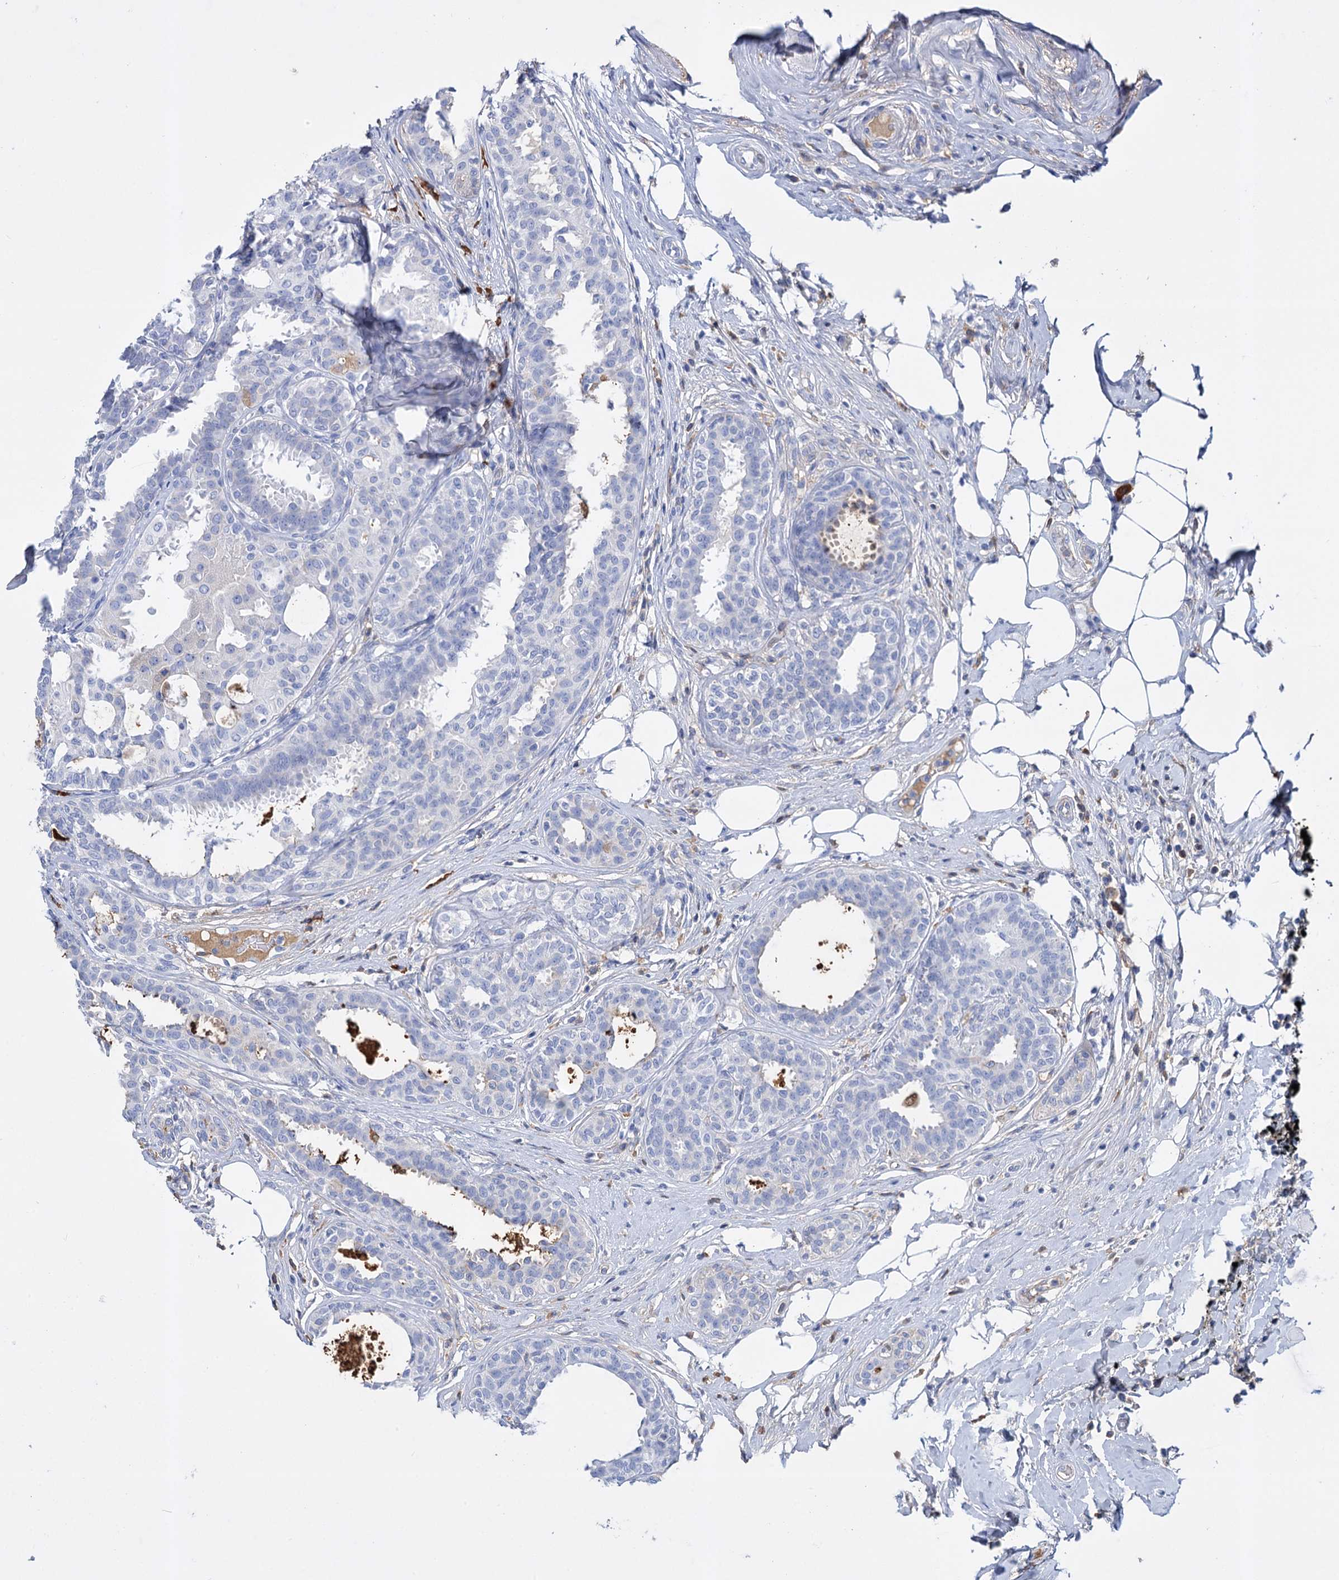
{"staining": {"intensity": "negative", "quantity": "none", "location": "none"}, "tissue": "breast cancer", "cell_type": "Tumor cells", "image_type": "cancer", "snomed": [{"axis": "morphology", "description": "Lobular carcinoma"}, {"axis": "topography", "description": "Breast"}], "caption": "Tumor cells show no significant positivity in breast cancer.", "gene": "FBXW12", "patient": {"sex": "female", "age": 51}}